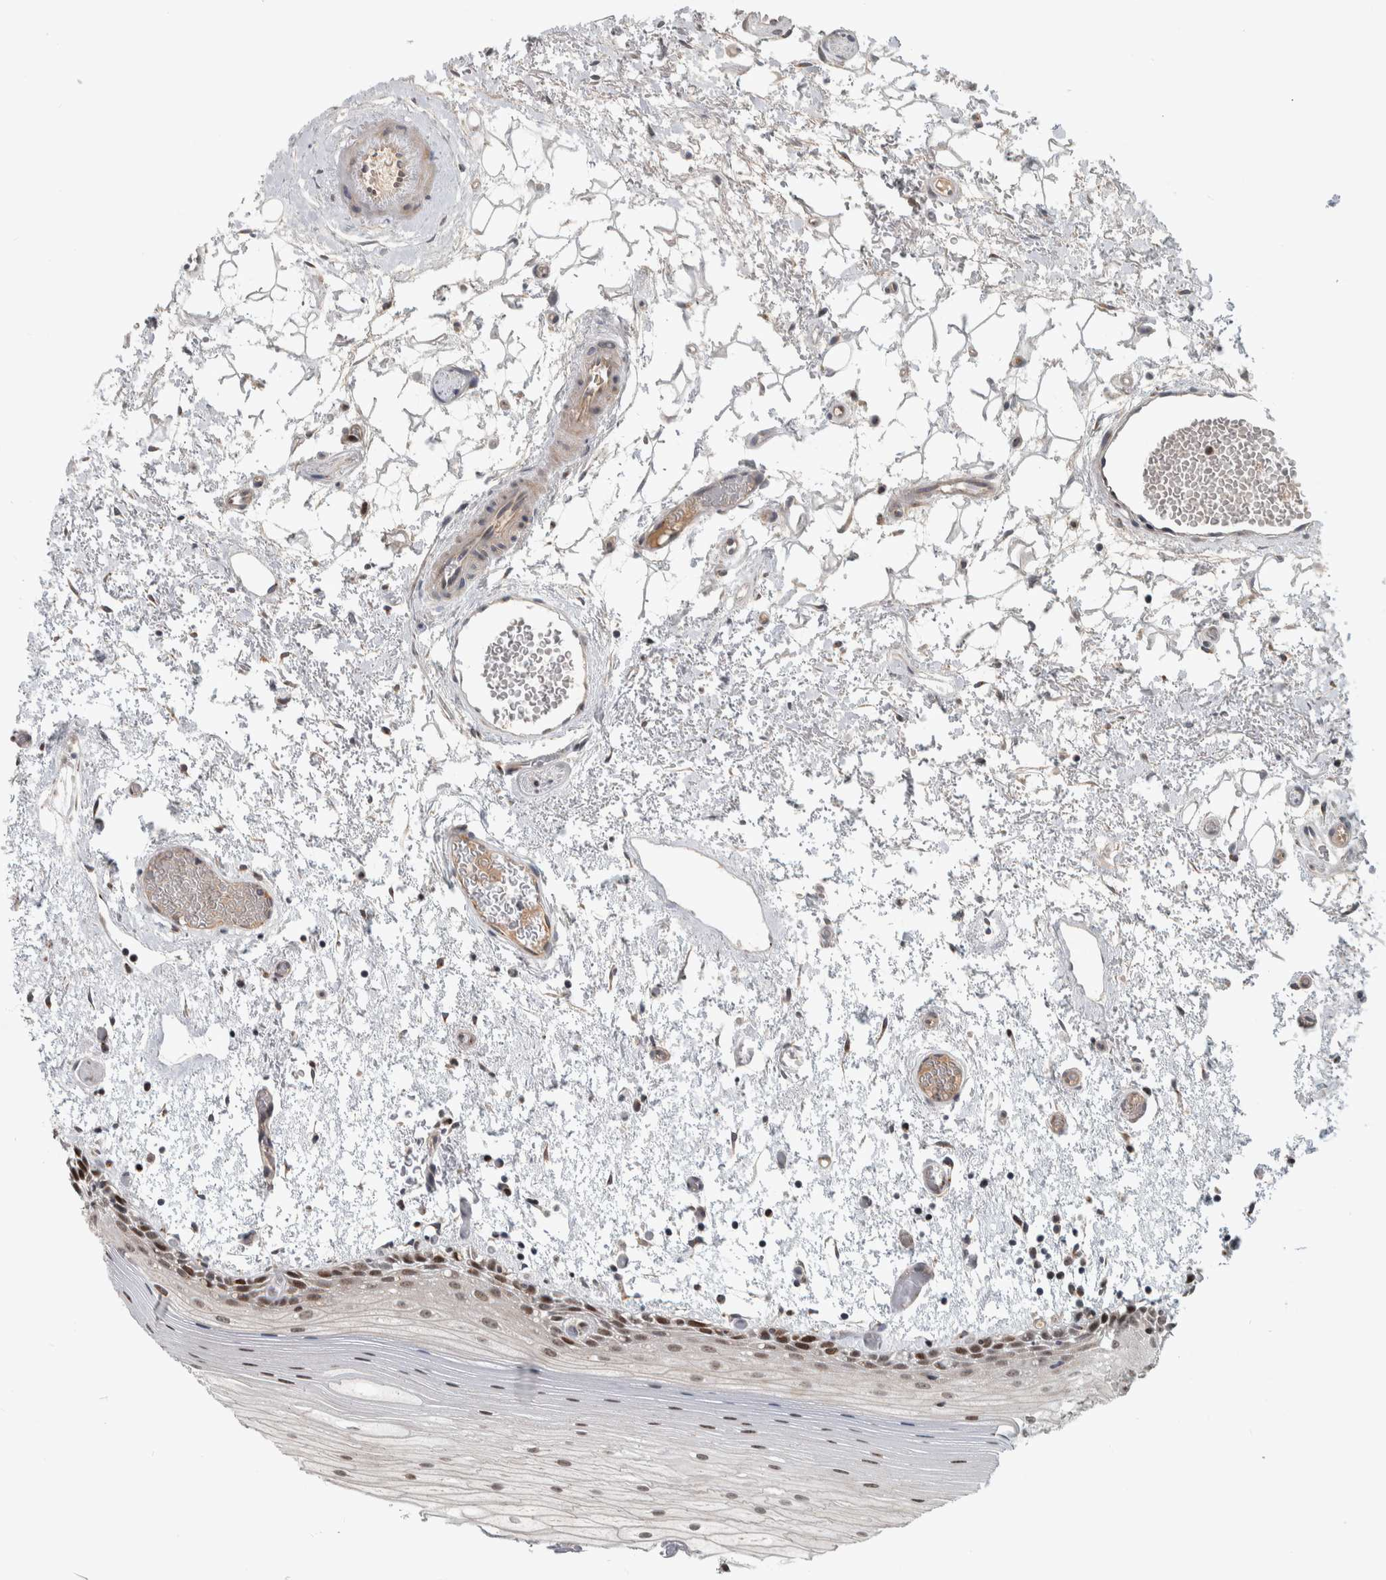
{"staining": {"intensity": "moderate", "quantity": "25%-75%", "location": "nuclear"}, "tissue": "oral mucosa", "cell_type": "Squamous epithelial cells", "image_type": "normal", "snomed": [{"axis": "morphology", "description": "Normal tissue, NOS"}, {"axis": "topography", "description": "Oral tissue"}], "caption": "A high-resolution image shows IHC staining of normal oral mucosa, which displays moderate nuclear expression in approximately 25%-75% of squamous epithelial cells.", "gene": "MSL1", "patient": {"sex": "male", "age": 52}}